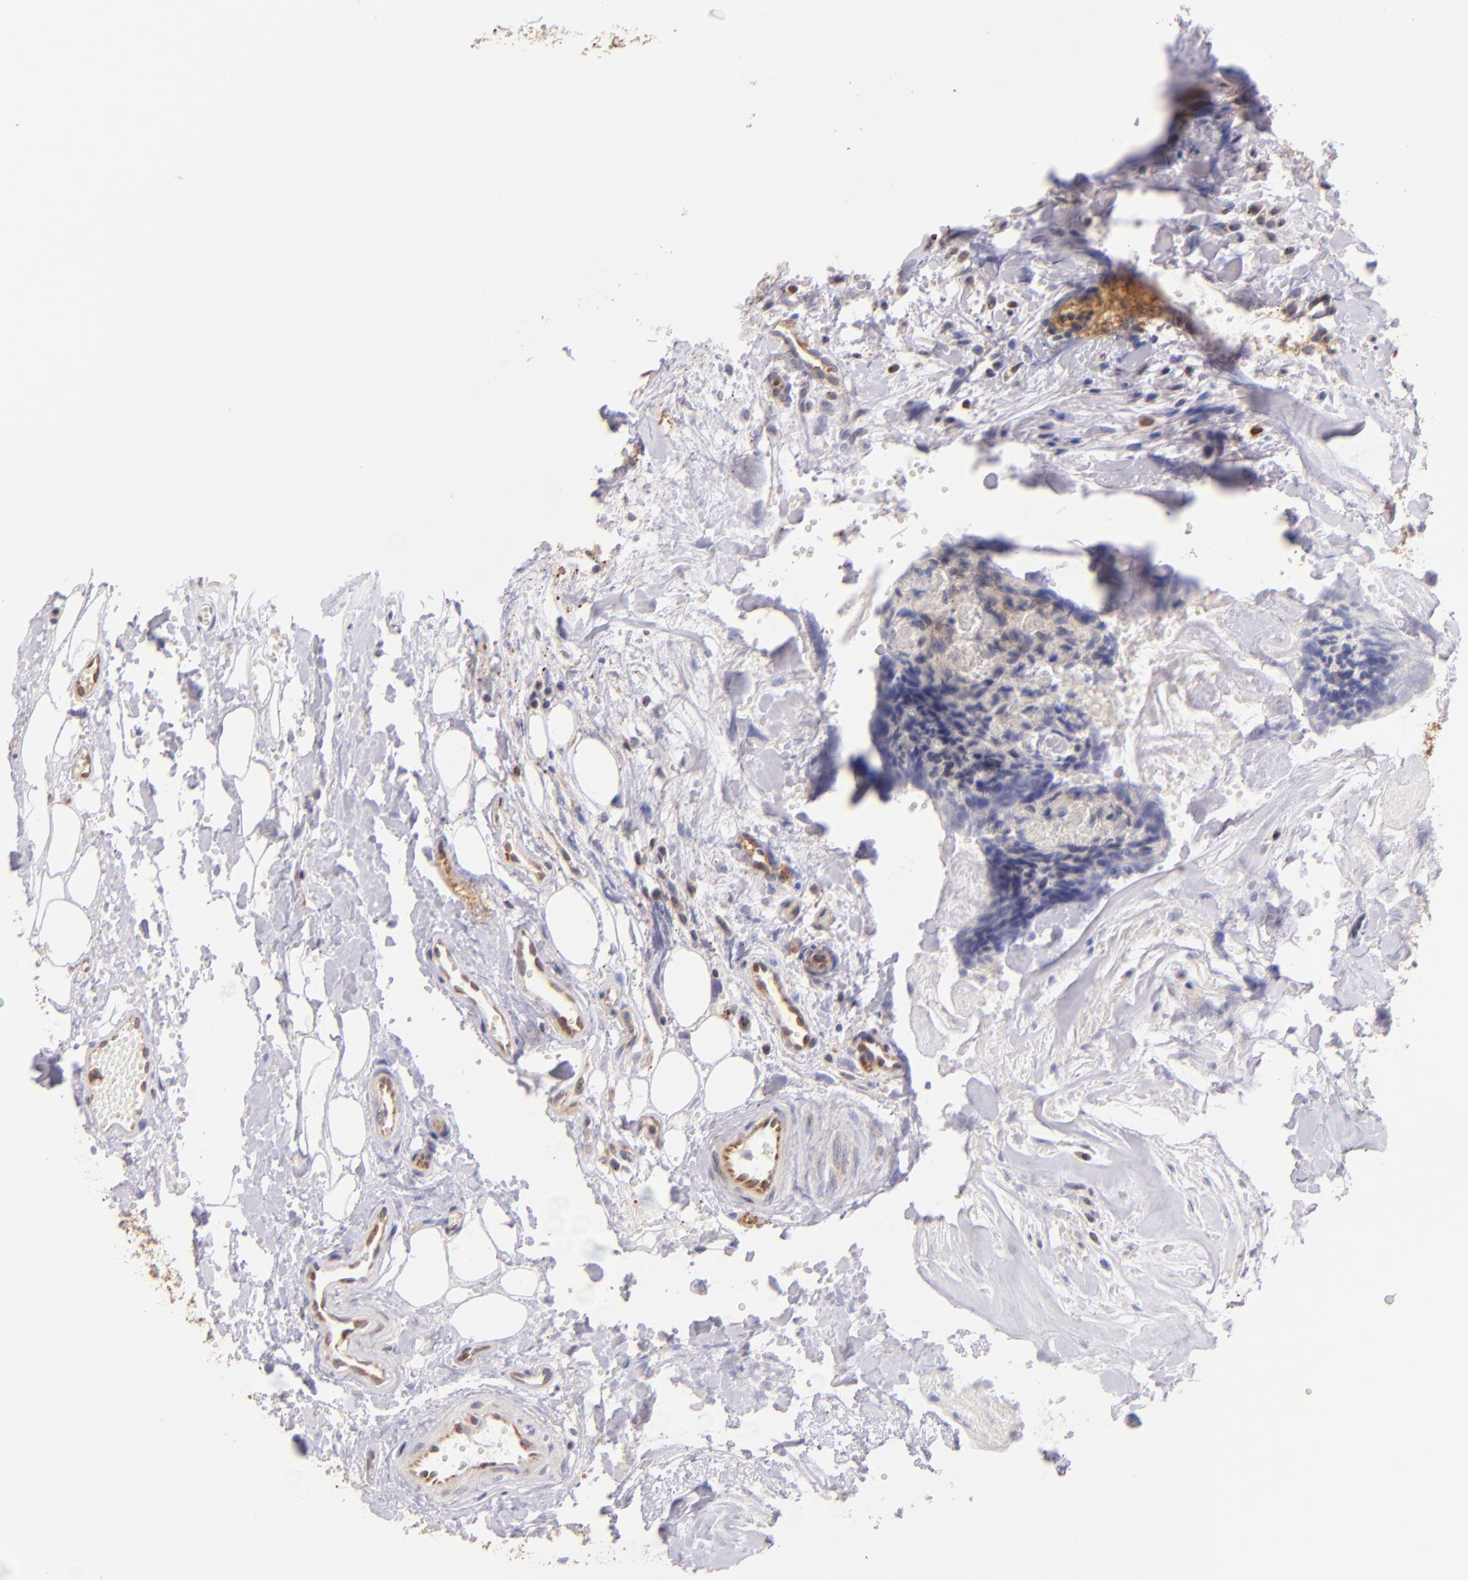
{"staining": {"intensity": "weak", "quantity": "25%-75%", "location": "cytoplasmic/membranous"}, "tissue": "head and neck cancer", "cell_type": "Tumor cells", "image_type": "cancer", "snomed": [{"axis": "morphology", "description": "Squamous cell carcinoma, NOS"}, {"axis": "topography", "description": "Salivary gland"}, {"axis": "topography", "description": "Head-Neck"}], "caption": "Head and neck squamous cell carcinoma stained with immunohistochemistry (IHC) demonstrates weak cytoplasmic/membranous staining in approximately 25%-75% of tumor cells.", "gene": "BTK", "patient": {"sex": "male", "age": 70}}